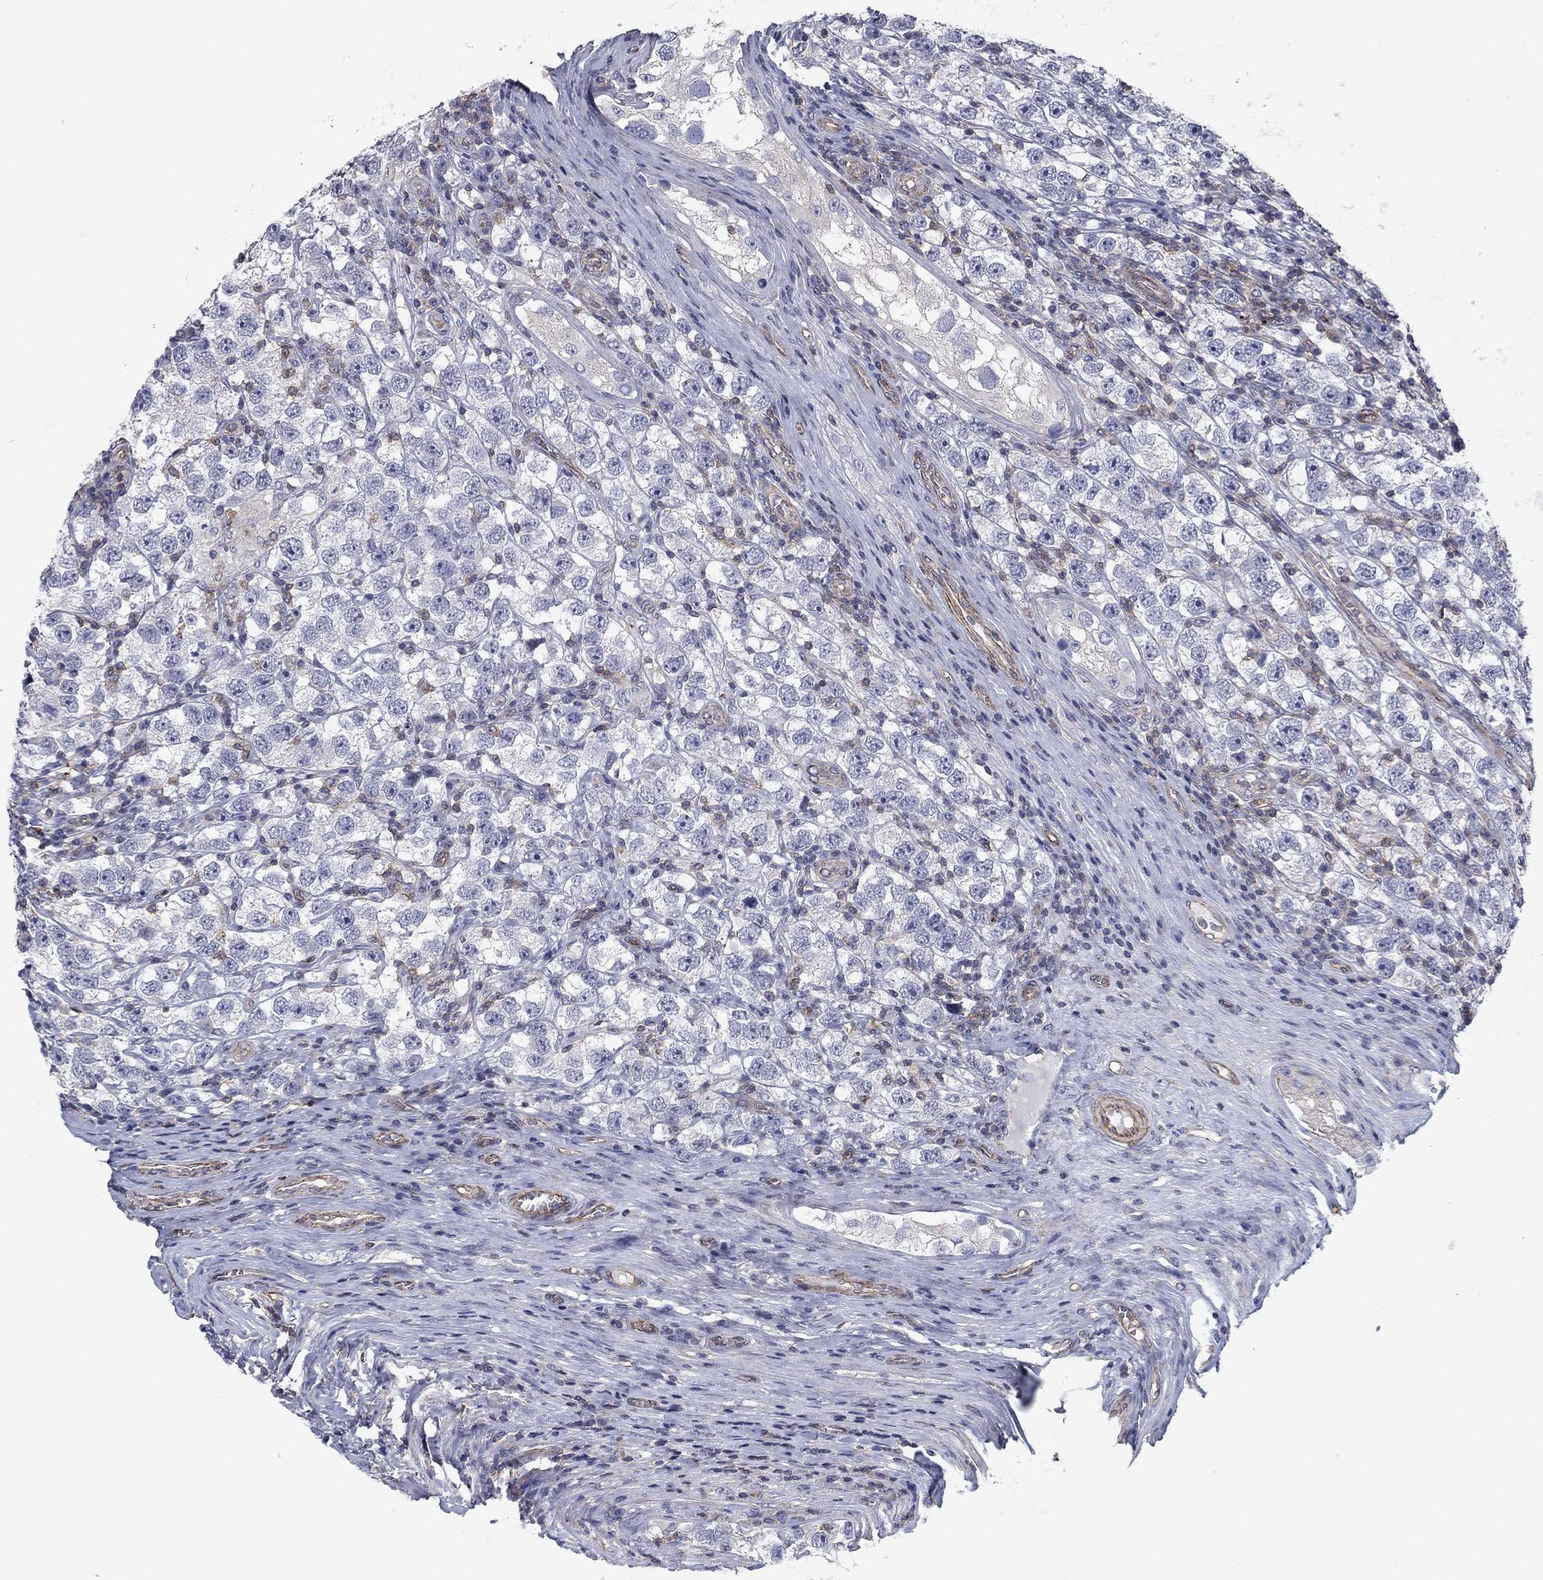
{"staining": {"intensity": "negative", "quantity": "none", "location": "none"}, "tissue": "testis cancer", "cell_type": "Tumor cells", "image_type": "cancer", "snomed": [{"axis": "morphology", "description": "Seminoma, NOS"}, {"axis": "topography", "description": "Testis"}], "caption": "High magnification brightfield microscopy of testis cancer (seminoma) stained with DAB (3,3'-diaminobenzidine) (brown) and counterstained with hematoxylin (blue): tumor cells show no significant staining.", "gene": "PSD4", "patient": {"sex": "male", "age": 26}}